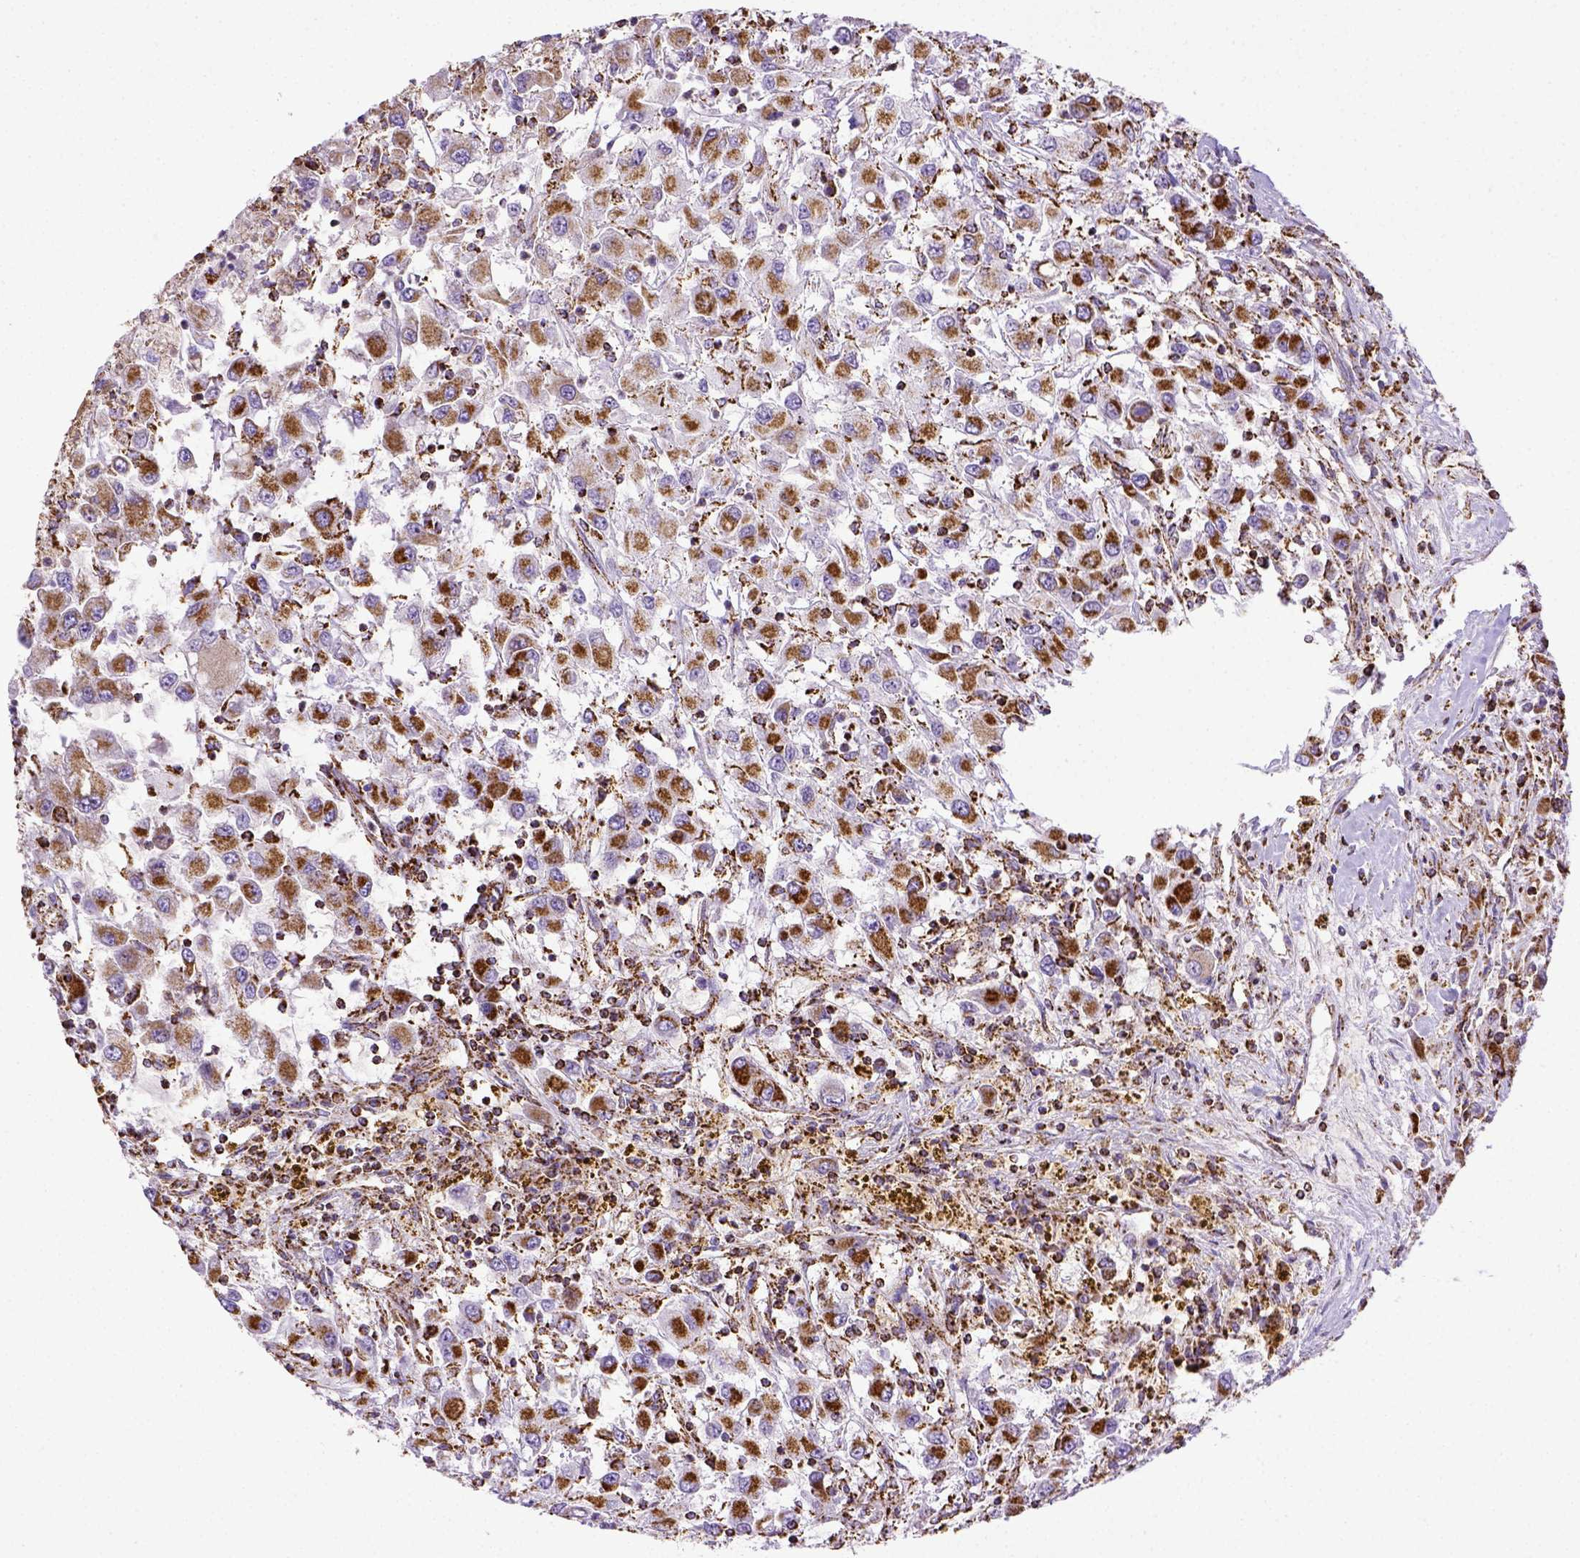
{"staining": {"intensity": "moderate", "quantity": ">75%", "location": "cytoplasmic/membranous"}, "tissue": "renal cancer", "cell_type": "Tumor cells", "image_type": "cancer", "snomed": [{"axis": "morphology", "description": "Adenocarcinoma, NOS"}, {"axis": "topography", "description": "Kidney"}], "caption": "Adenocarcinoma (renal) stained for a protein shows moderate cytoplasmic/membranous positivity in tumor cells. Using DAB (3,3'-diaminobenzidine) (brown) and hematoxylin (blue) stains, captured at high magnification using brightfield microscopy.", "gene": "MT-CO1", "patient": {"sex": "female", "age": 67}}